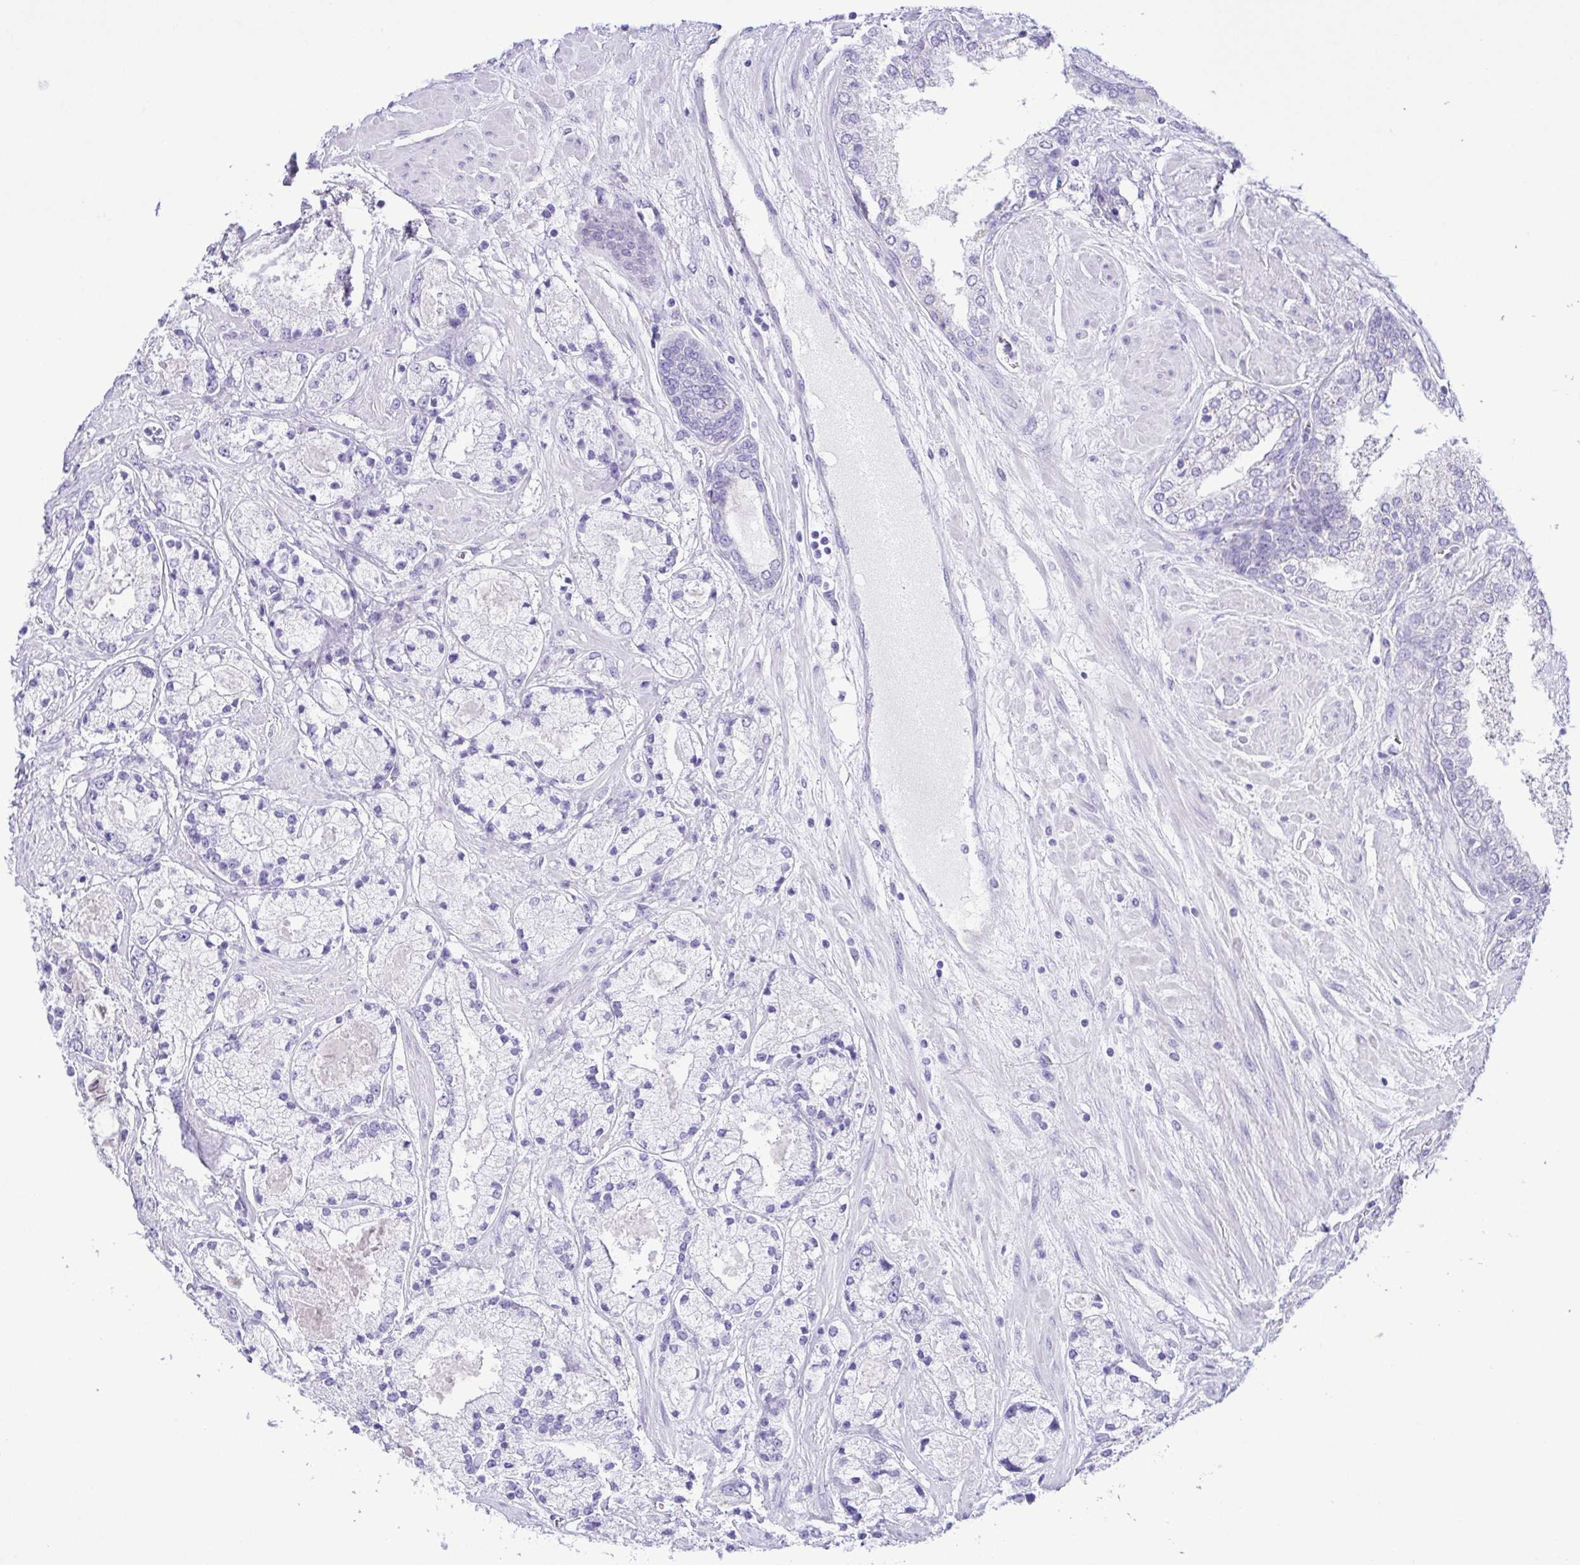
{"staining": {"intensity": "negative", "quantity": "none", "location": "none"}, "tissue": "prostate cancer", "cell_type": "Tumor cells", "image_type": "cancer", "snomed": [{"axis": "morphology", "description": "Adenocarcinoma, High grade"}, {"axis": "topography", "description": "Prostate"}], "caption": "DAB (3,3'-diaminobenzidine) immunohistochemical staining of high-grade adenocarcinoma (prostate) displays no significant positivity in tumor cells.", "gene": "EPB42", "patient": {"sex": "male", "age": 67}}